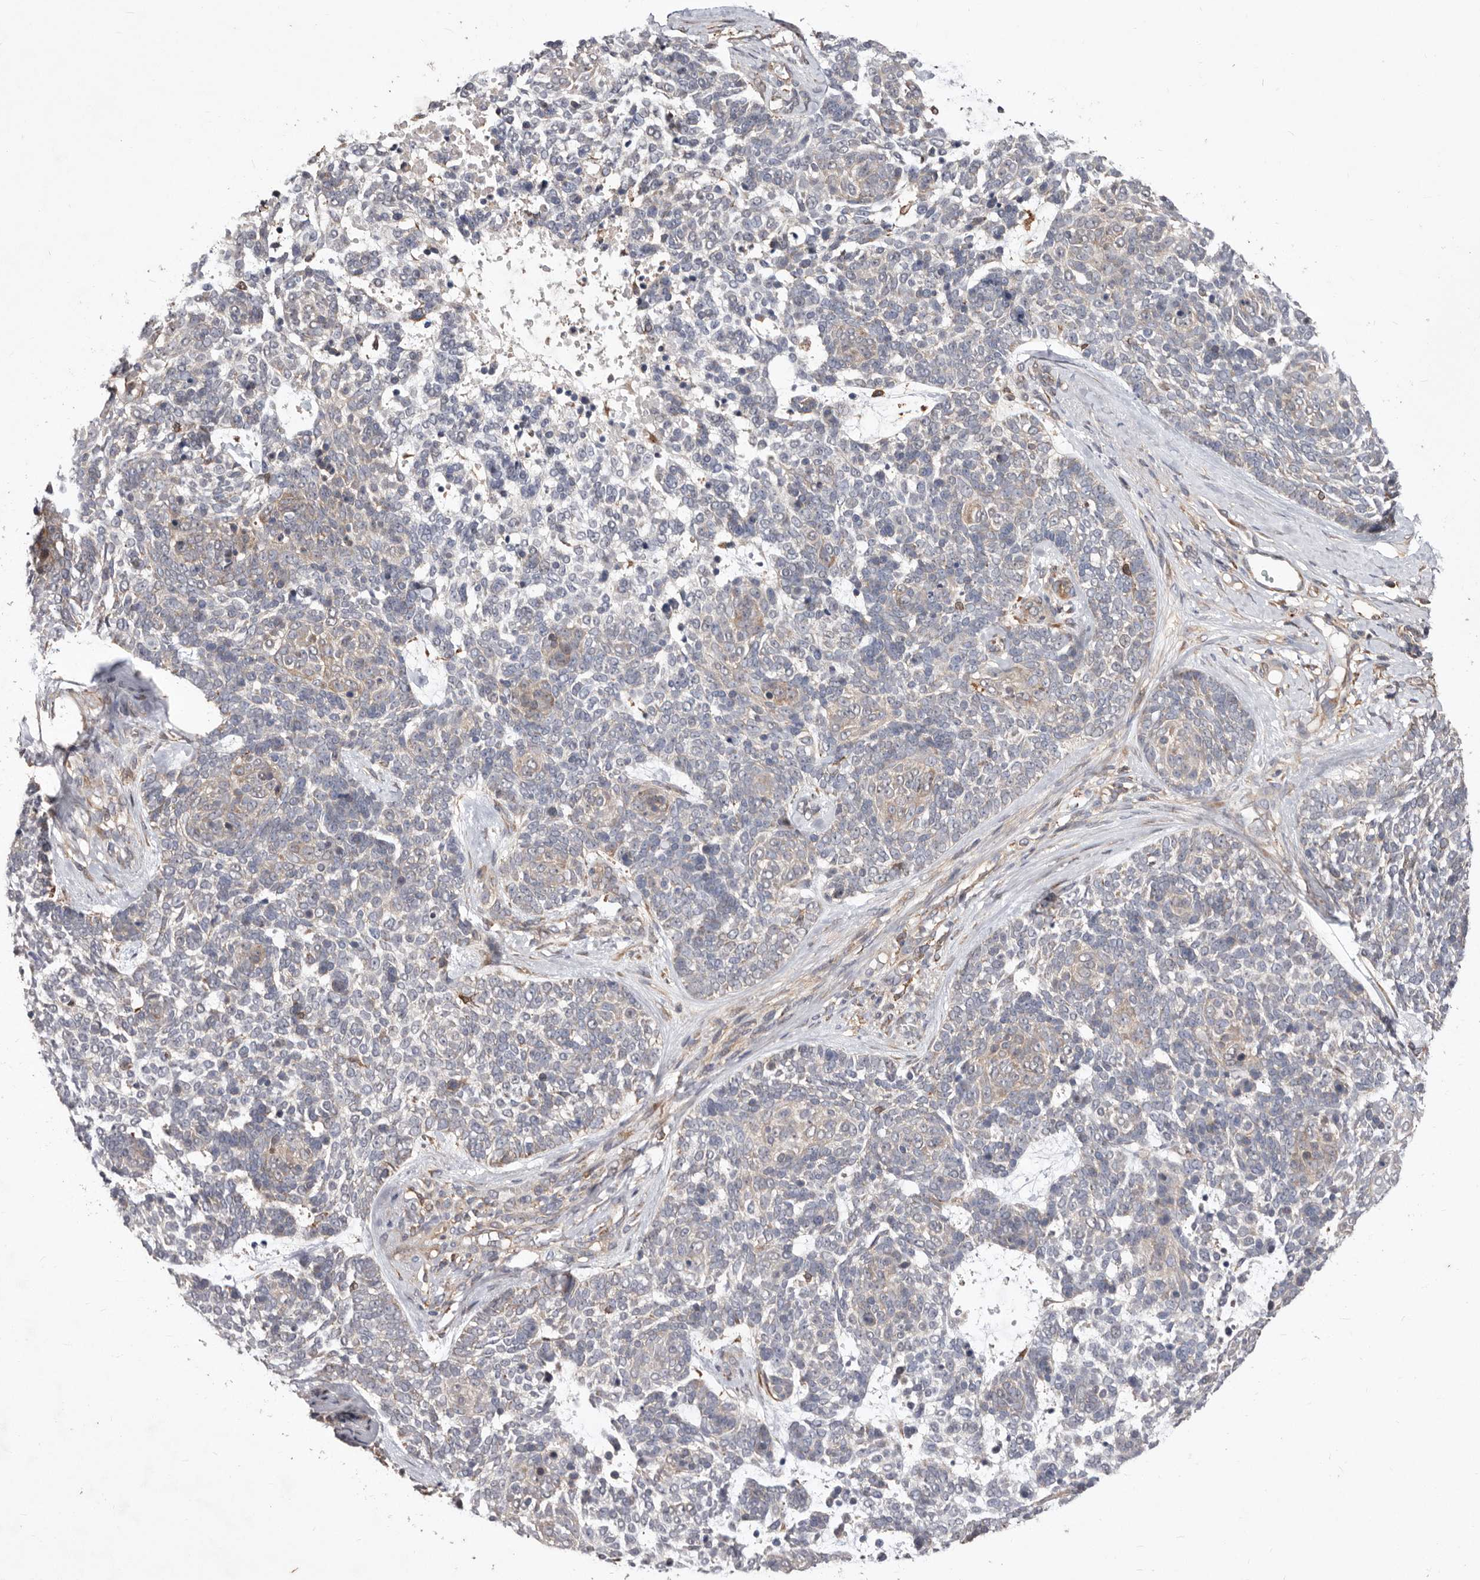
{"staining": {"intensity": "negative", "quantity": "none", "location": "none"}, "tissue": "skin cancer", "cell_type": "Tumor cells", "image_type": "cancer", "snomed": [{"axis": "morphology", "description": "Basal cell carcinoma"}, {"axis": "topography", "description": "Skin"}], "caption": "Immunohistochemical staining of human basal cell carcinoma (skin) shows no significant staining in tumor cells.", "gene": "RRM2B", "patient": {"sex": "female", "age": 81}}